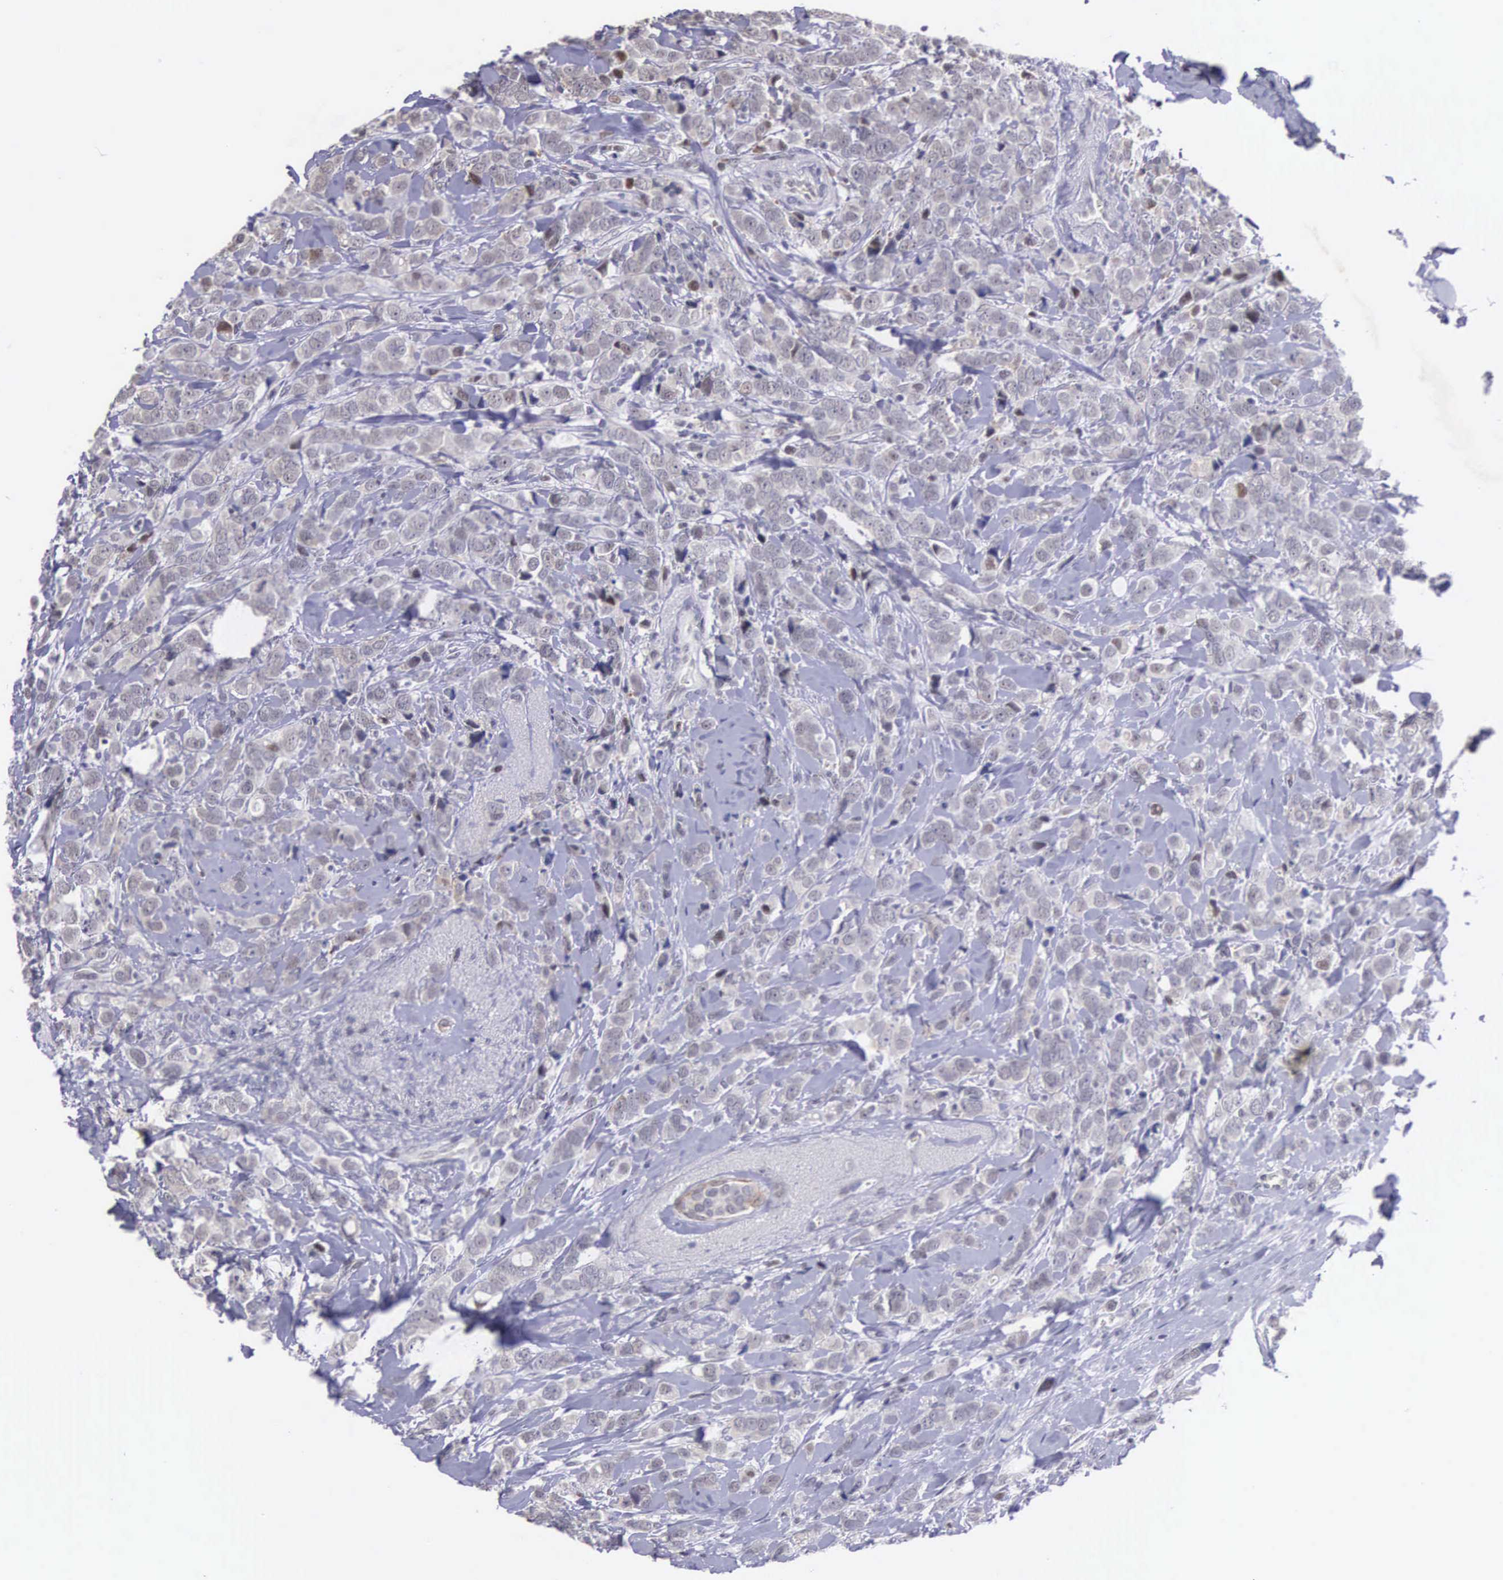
{"staining": {"intensity": "weak", "quantity": "25%-75%", "location": "cytoplasmic/membranous"}, "tissue": "breast cancer", "cell_type": "Tumor cells", "image_type": "cancer", "snomed": [{"axis": "morphology", "description": "Lobular carcinoma"}, {"axis": "topography", "description": "Breast"}], "caption": "Weak cytoplasmic/membranous protein expression is appreciated in approximately 25%-75% of tumor cells in breast cancer (lobular carcinoma).", "gene": "SLC25A21", "patient": {"sex": "female", "age": 57}}